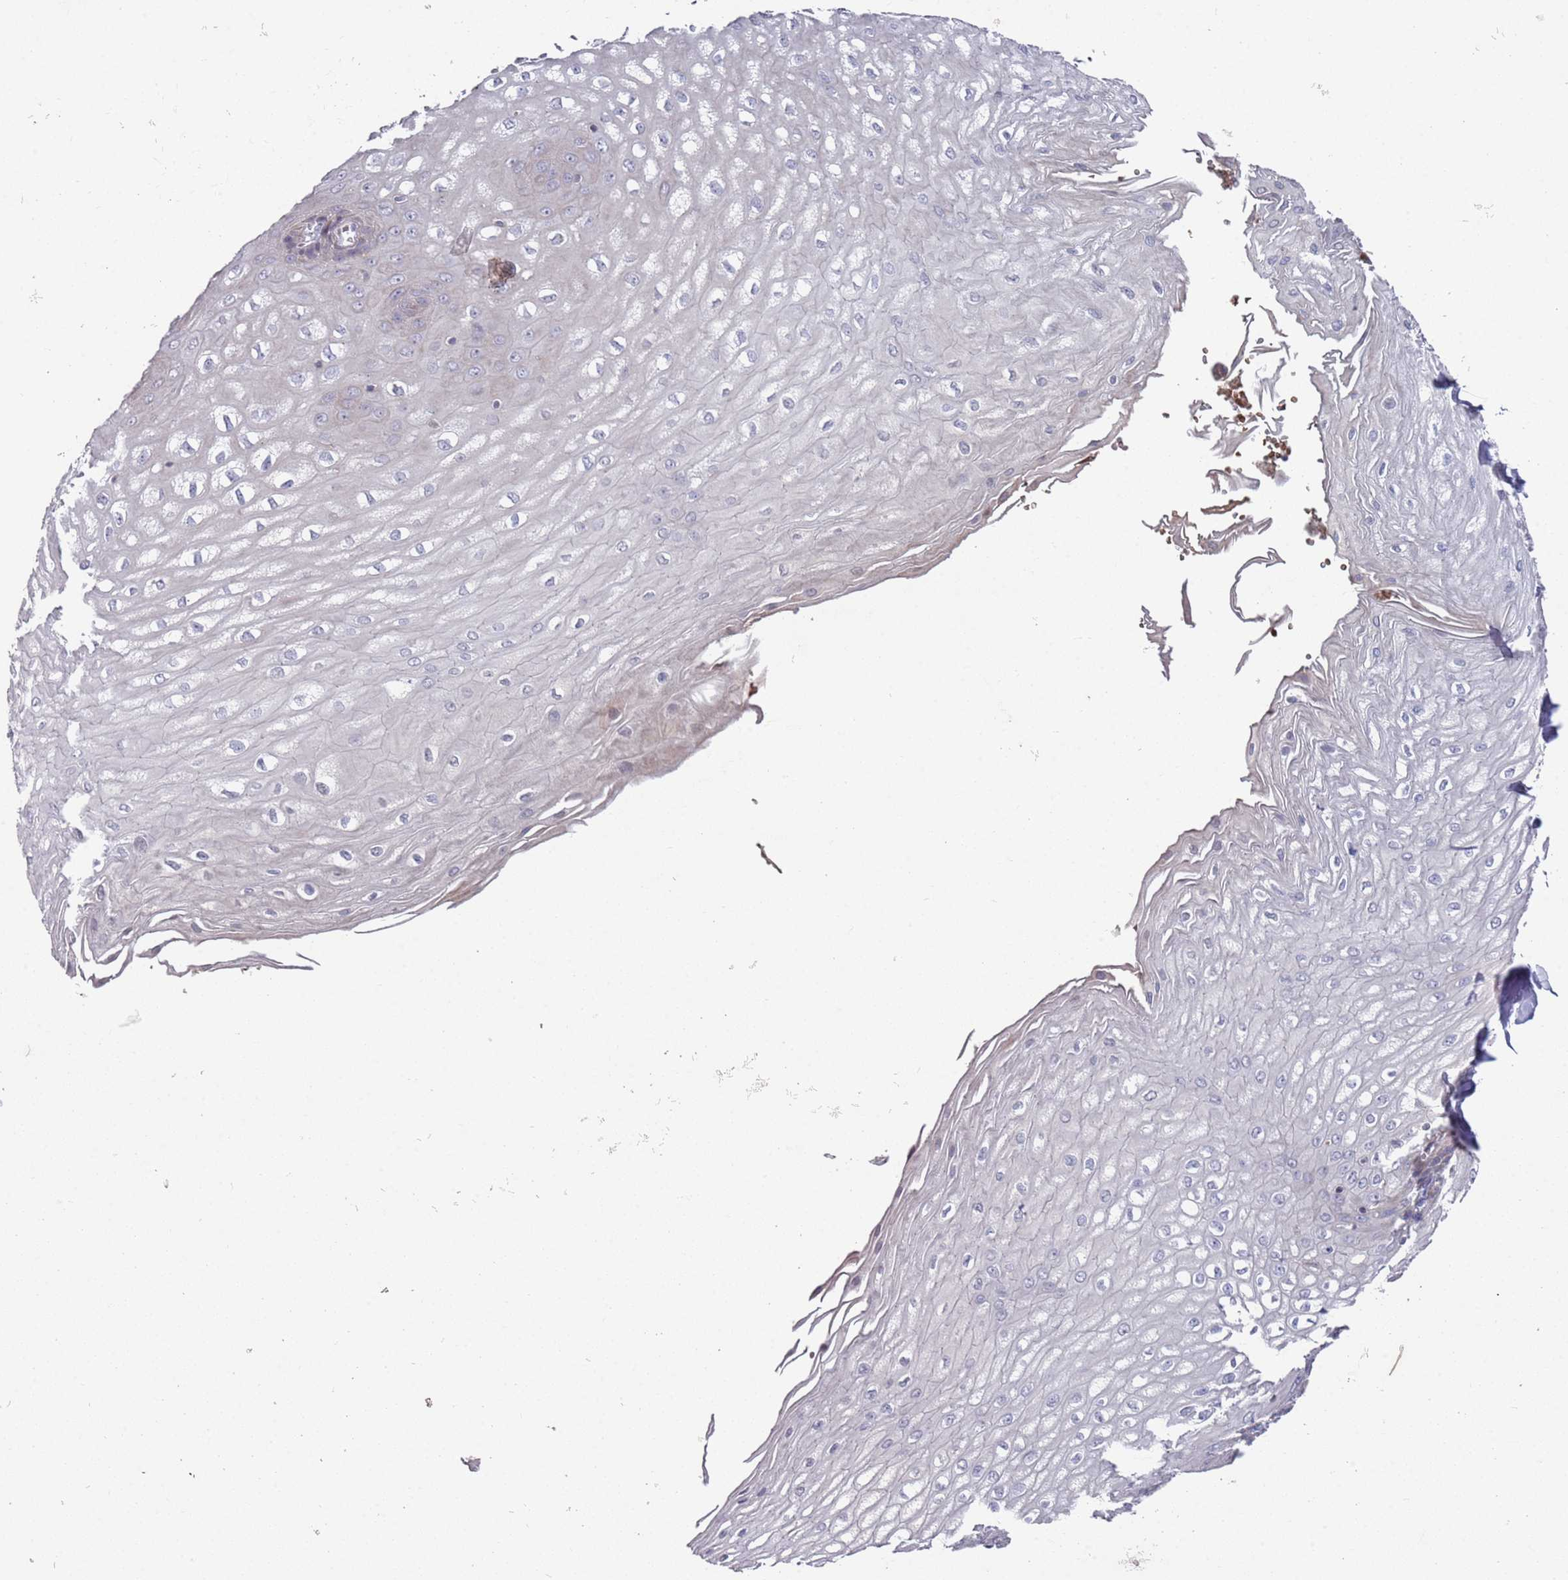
{"staining": {"intensity": "weak", "quantity": "<25%", "location": "cytoplasmic/membranous"}, "tissue": "esophagus", "cell_type": "Squamous epithelial cells", "image_type": "normal", "snomed": [{"axis": "morphology", "description": "Normal tissue, NOS"}, {"axis": "topography", "description": "Esophagus"}], "caption": "DAB immunohistochemical staining of benign human esophagus shows no significant positivity in squamous epithelial cells. (Stains: DAB (3,3'-diaminobenzidine) immunohistochemistry (IHC) with hematoxylin counter stain, Microscopy: brightfield microscopy at high magnification).", "gene": "LACC1", "patient": {"sex": "male", "age": 60}}